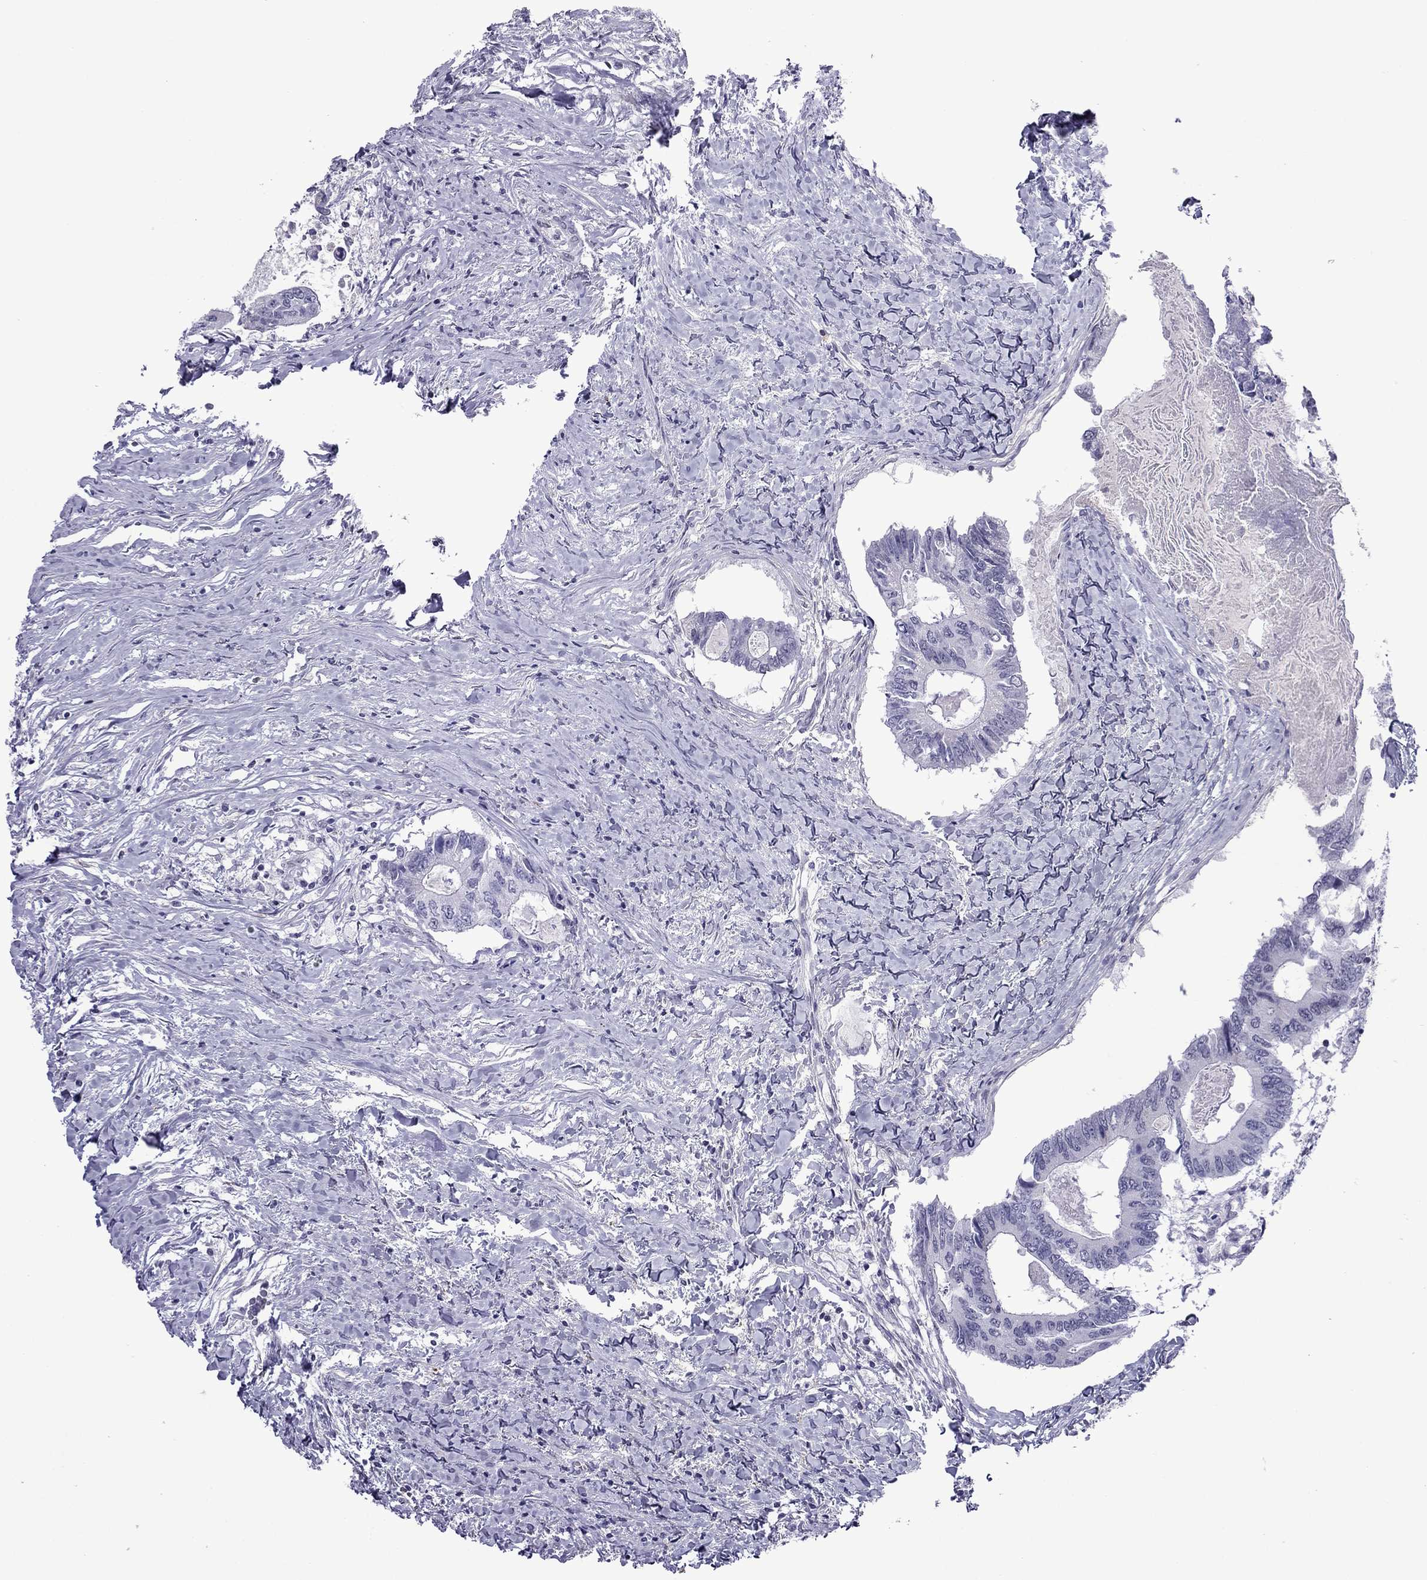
{"staining": {"intensity": "negative", "quantity": "none", "location": "none"}, "tissue": "colorectal cancer", "cell_type": "Tumor cells", "image_type": "cancer", "snomed": [{"axis": "morphology", "description": "Adenocarcinoma, NOS"}, {"axis": "topography", "description": "Colon"}], "caption": "A photomicrograph of colorectal adenocarcinoma stained for a protein demonstrates no brown staining in tumor cells.", "gene": "ZNF646", "patient": {"sex": "male", "age": 53}}